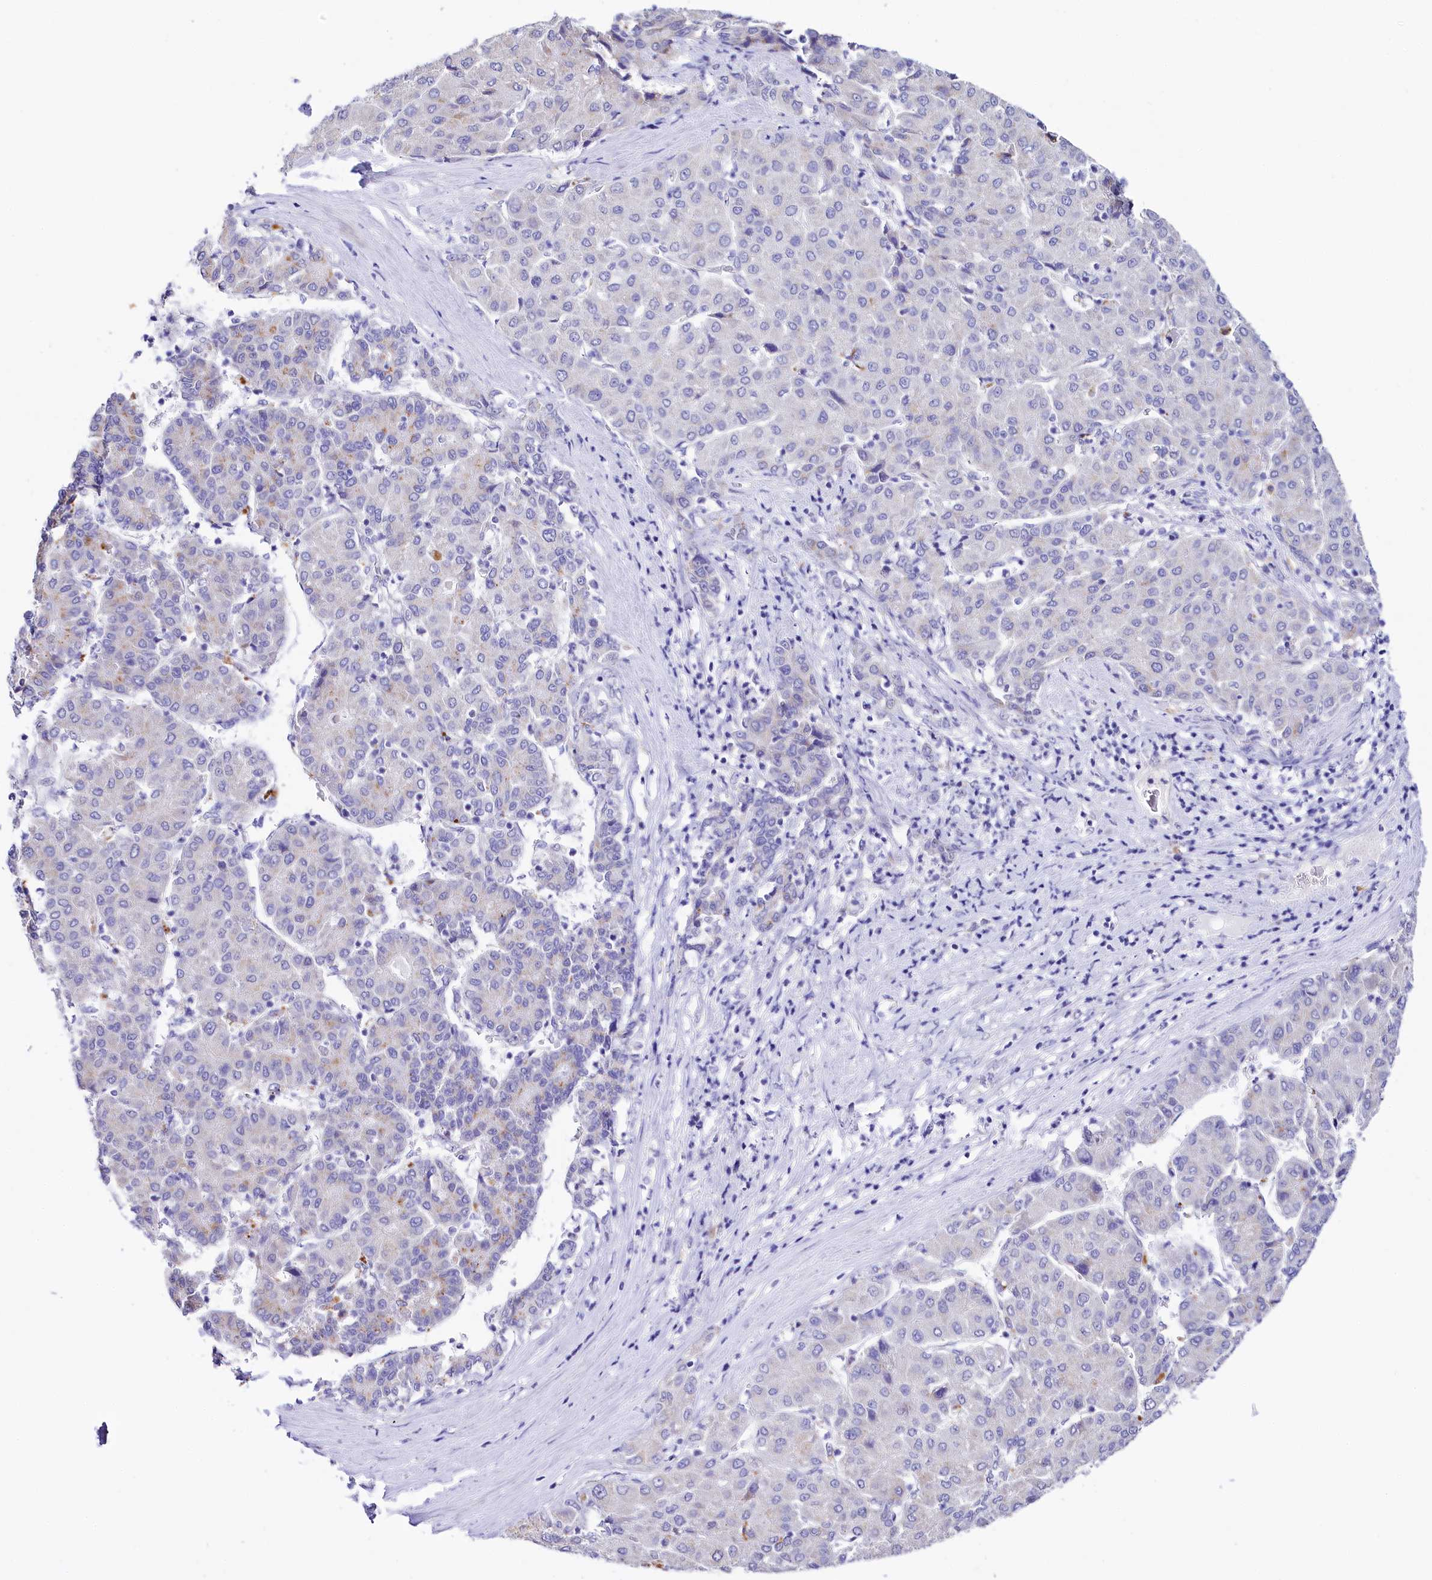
{"staining": {"intensity": "negative", "quantity": "none", "location": "none"}, "tissue": "liver cancer", "cell_type": "Tumor cells", "image_type": "cancer", "snomed": [{"axis": "morphology", "description": "Carcinoma, Hepatocellular, NOS"}, {"axis": "topography", "description": "Liver"}], "caption": "Immunohistochemical staining of liver cancer exhibits no significant expression in tumor cells. Nuclei are stained in blue.", "gene": "SPATS2", "patient": {"sex": "male", "age": 65}}